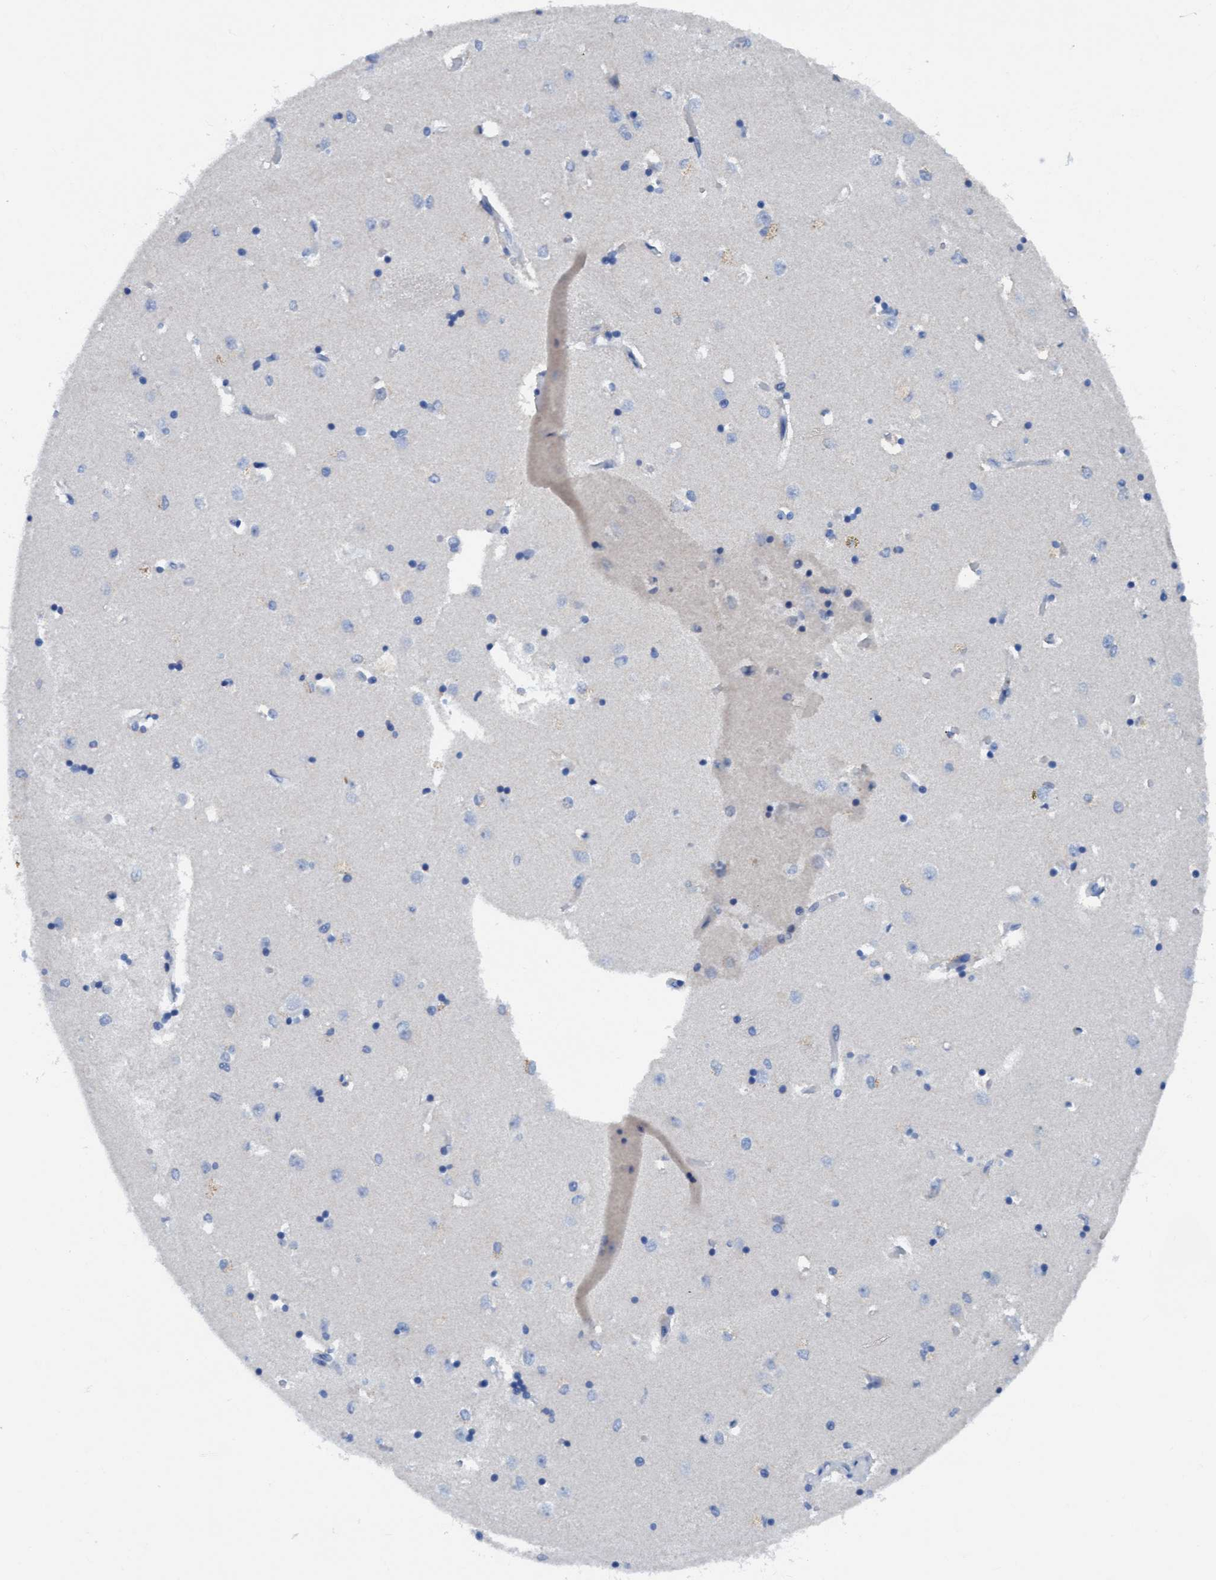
{"staining": {"intensity": "weak", "quantity": "<25%", "location": "cytoplasmic/membranous"}, "tissue": "caudate", "cell_type": "Glial cells", "image_type": "normal", "snomed": [{"axis": "morphology", "description": "Normal tissue, NOS"}, {"axis": "topography", "description": "Lateral ventricle wall"}], "caption": "IHC histopathology image of normal human caudate stained for a protein (brown), which shows no positivity in glial cells. The staining was performed using DAB (3,3'-diaminobenzidine) to visualize the protein expression in brown, while the nuclei were stained in blue with hematoxylin (Magnification: 20x).", "gene": "DNAI1", "patient": {"sex": "male", "age": 45}}